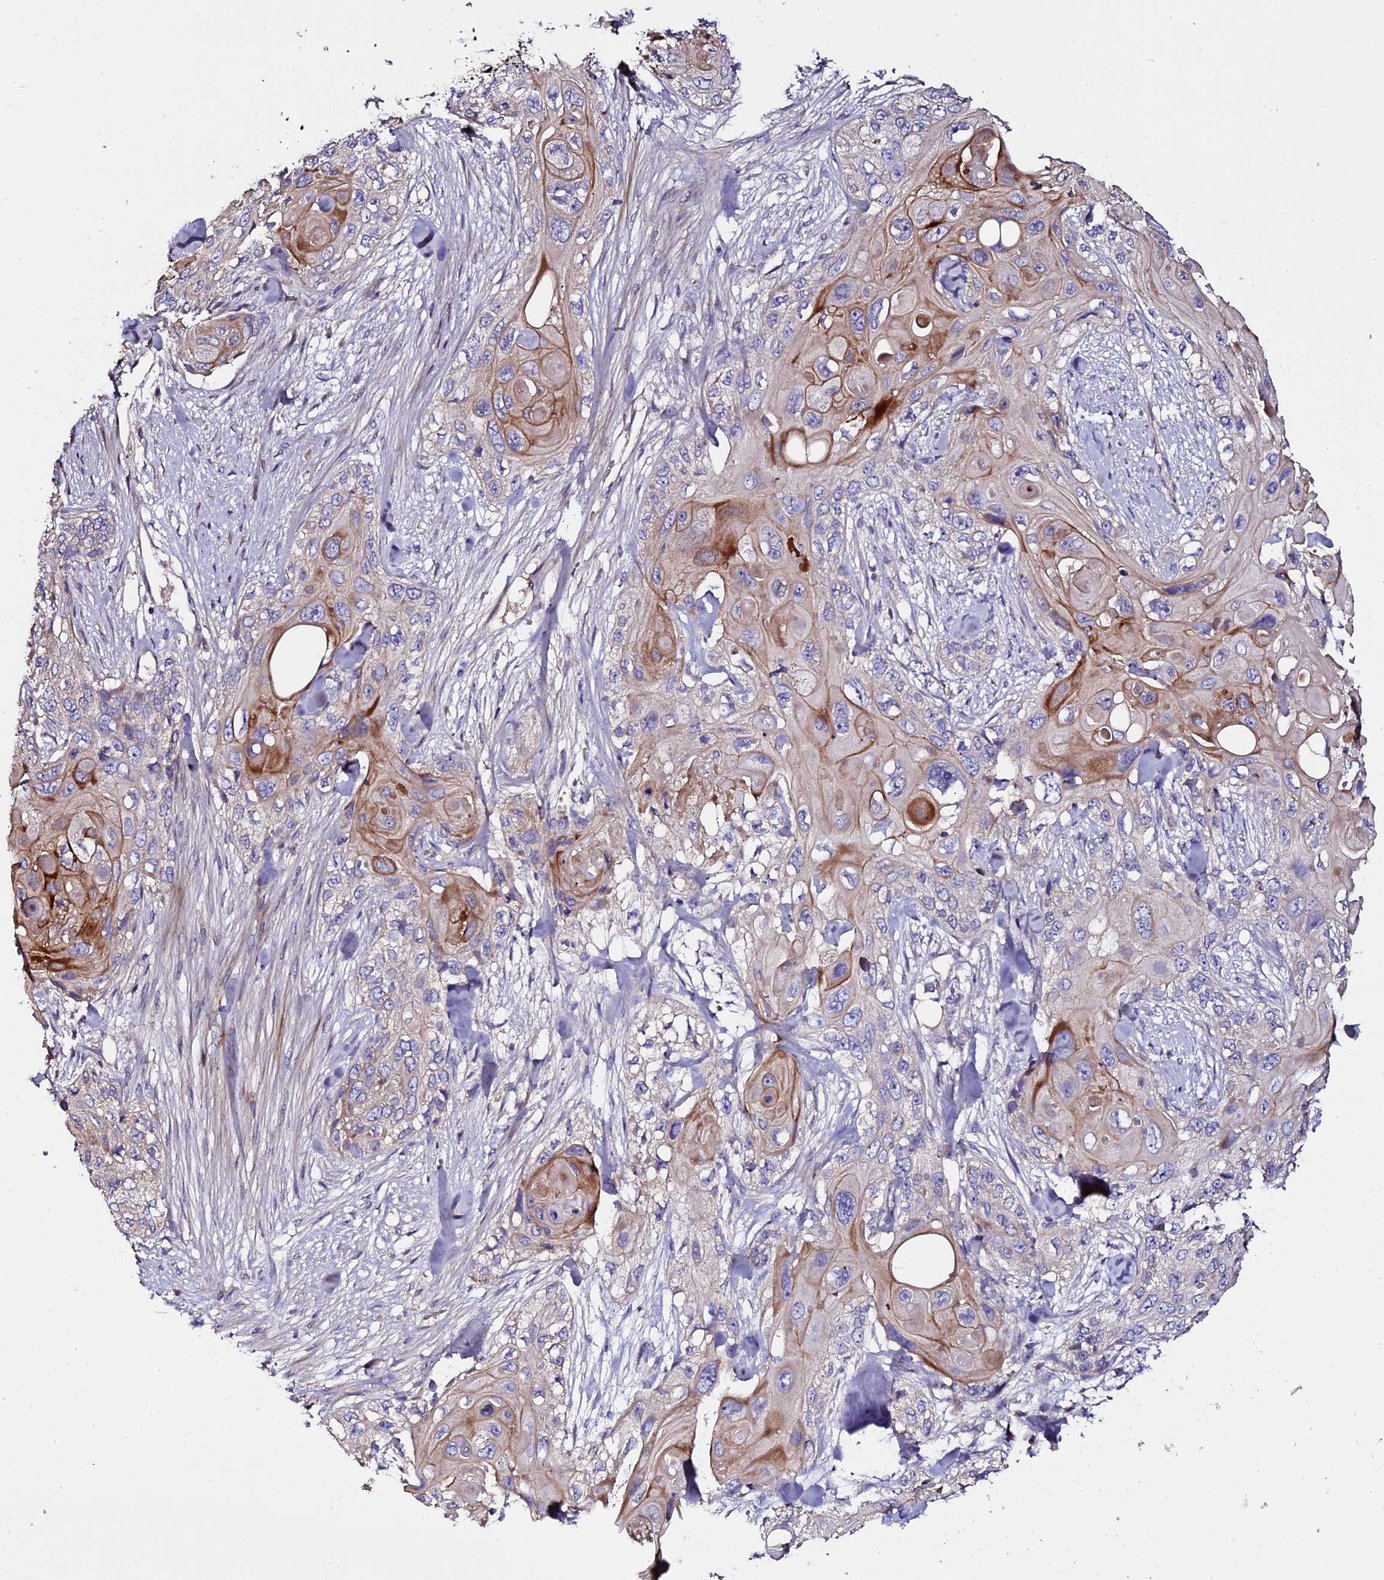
{"staining": {"intensity": "moderate", "quantity": "<25%", "location": "cytoplasmic/membranous"}, "tissue": "skin cancer", "cell_type": "Tumor cells", "image_type": "cancer", "snomed": [{"axis": "morphology", "description": "Normal tissue, NOS"}, {"axis": "morphology", "description": "Squamous cell carcinoma, NOS"}, {"axis": "topography", "description": "Skin"}], "caption": "Human squamous cell carcinoma (skin) stained with a brown dye displays moderate cytoplasmic/membranous positive positivity in about <25% of tumor cells.", "gene": "LYG2", "patient": {"sex": "male", "age": 72}}